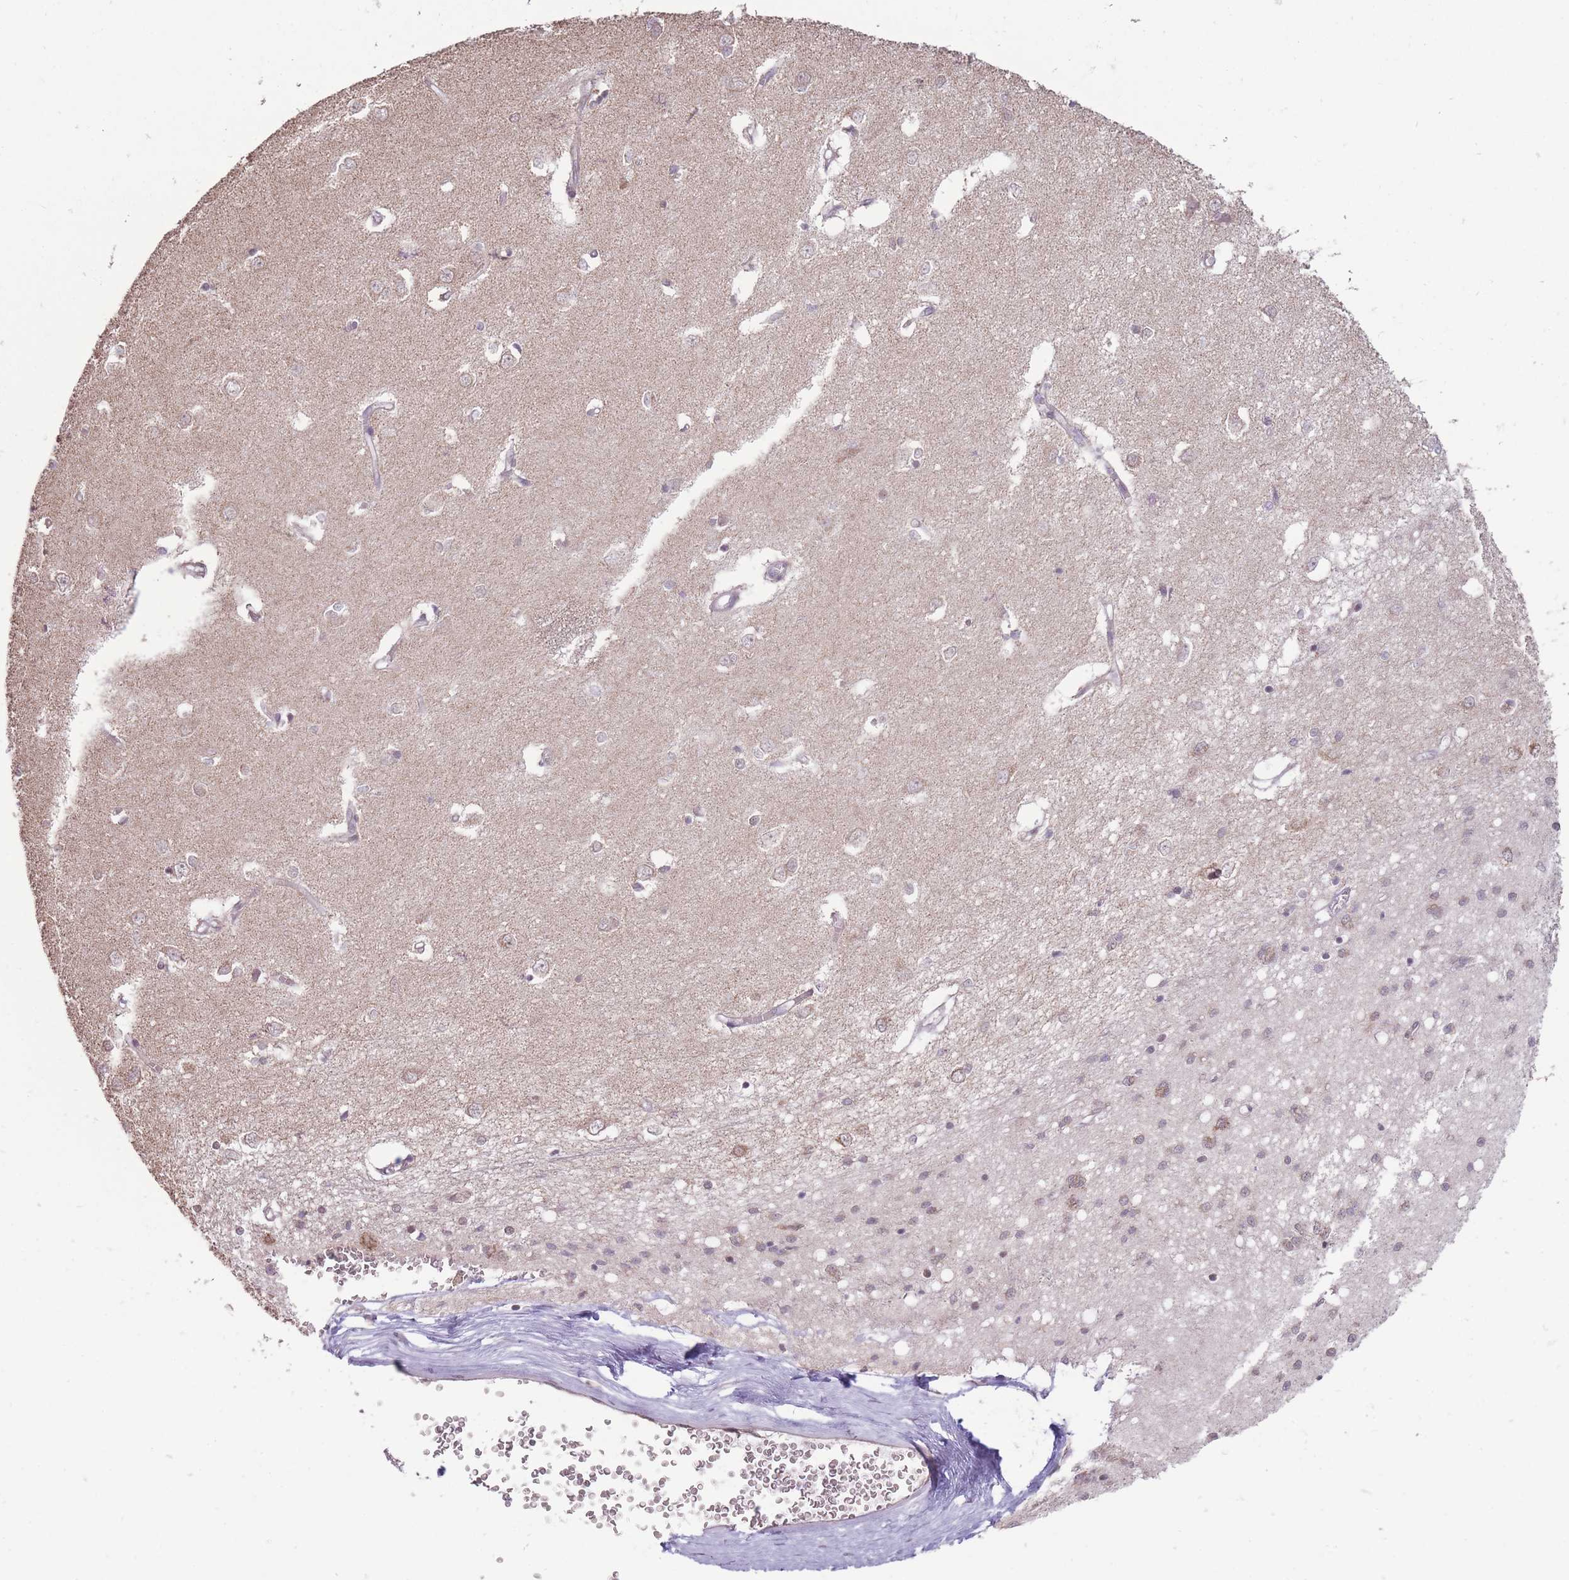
{"staining": {"intensity": "moderate", "quantity": "25%-75%", "location": "cytoplasmic/membranous"}, "tissue": "caudate", "cell_type": "Glial cells", "image_type": "normal", "snomed": [{"axis": "morphology", "description": "Normal tissue, NOS"}, {"axis": "topography", "description": "Lateral ventricle wall"}], "caption": "An image of human caudate stained for a protein demonstrates moderate cytoplasmic/membranous brown staining in glial cells.", "gene": "NELL1", "patient": {"sex": "male", "age": 37}}